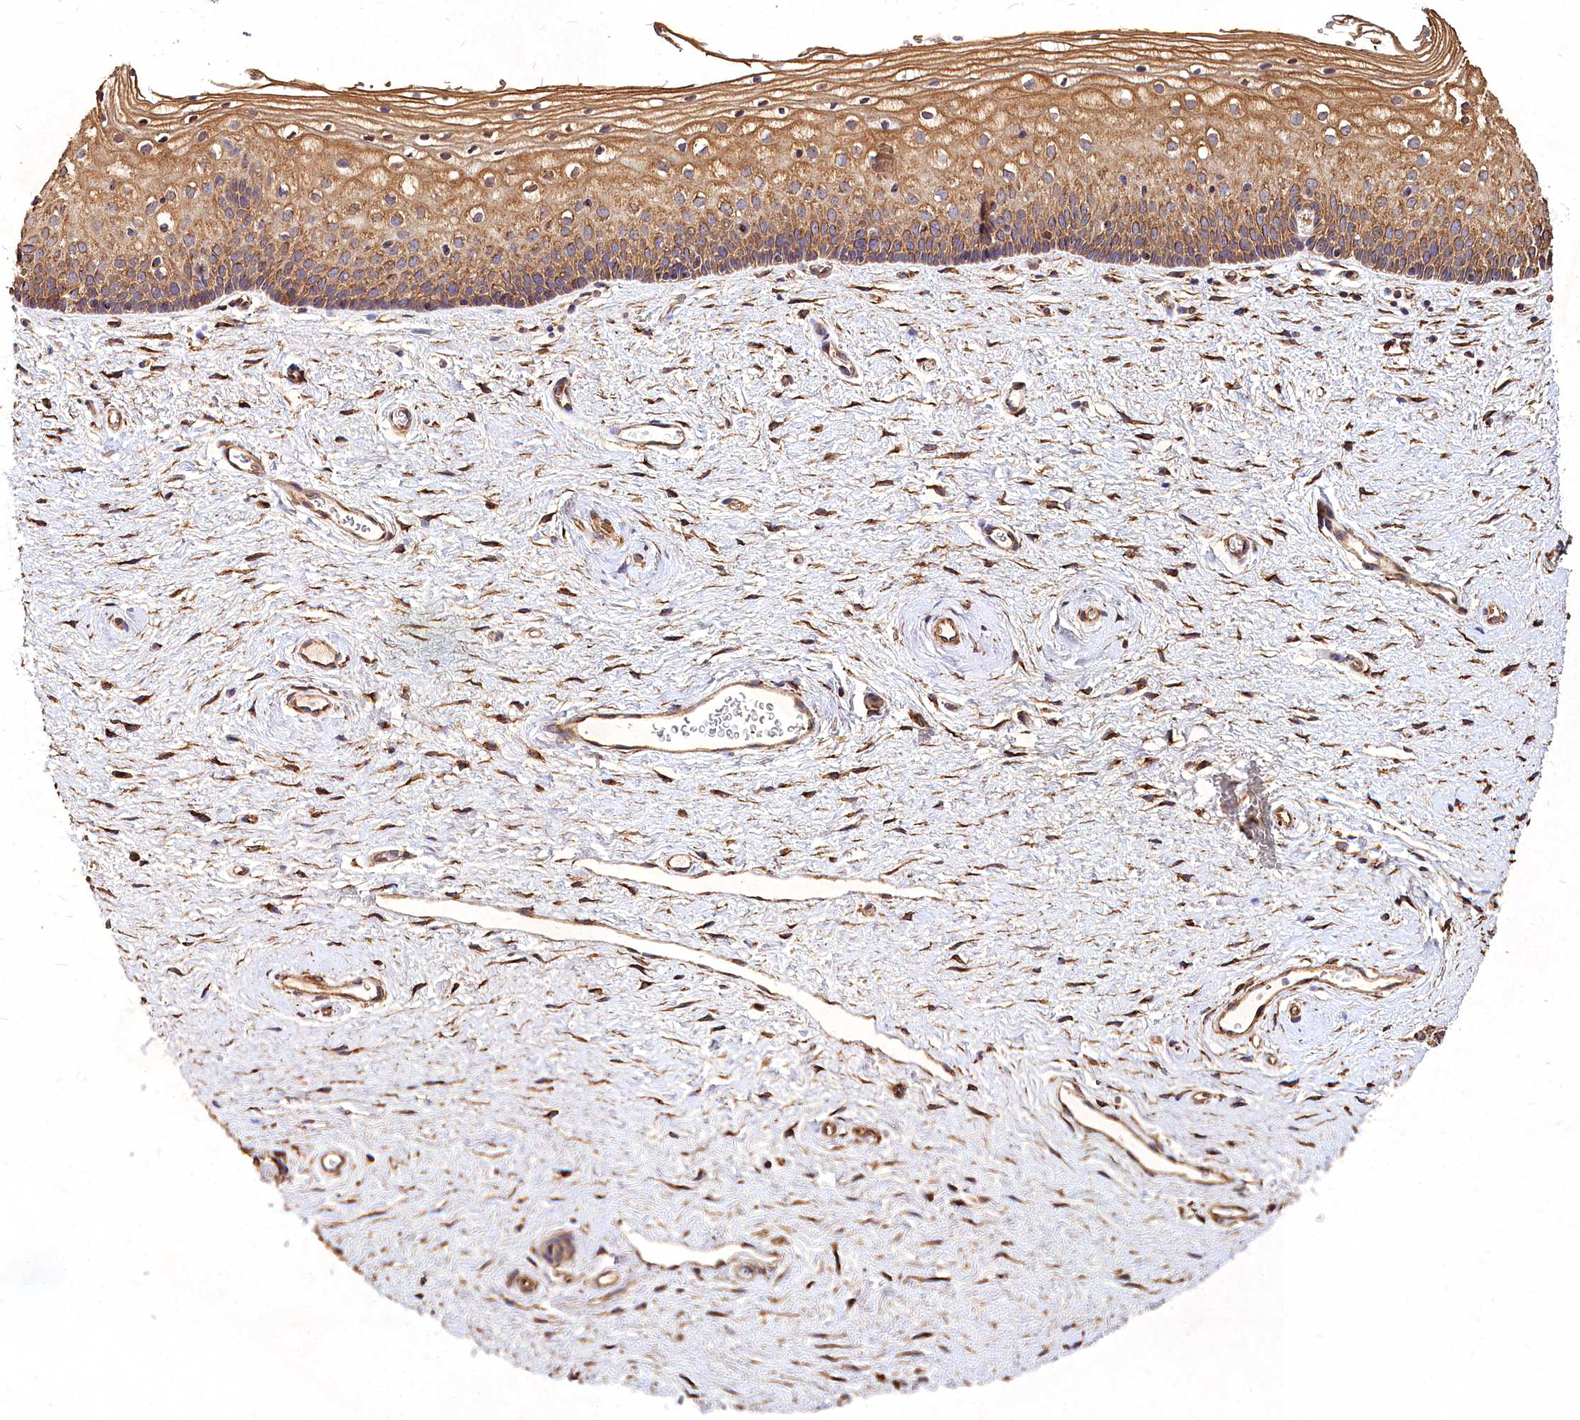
{"staining": {"intensity": "moderate", "quantity": ">75%", "location": "cytoplasmic/membranous"}, "tissue": "vagina", "cell_type": "Squamous epithelial cells", "image_type": "normal", "snomed": [{"axis": "morphology", "description": "Normal tissue, NOS"}, {"axis": "topography", "description": "Vagina"}], "caption": "An immunohistochemistry (IHC) image of unremarkable tissue is shown. Protein staining in brown highlights moderate cytoplasmic/membranous positivity in vagina within squamous epithelial cells.", "gene": "SKA1", "patient": {"sex": "female", "age": 60}}